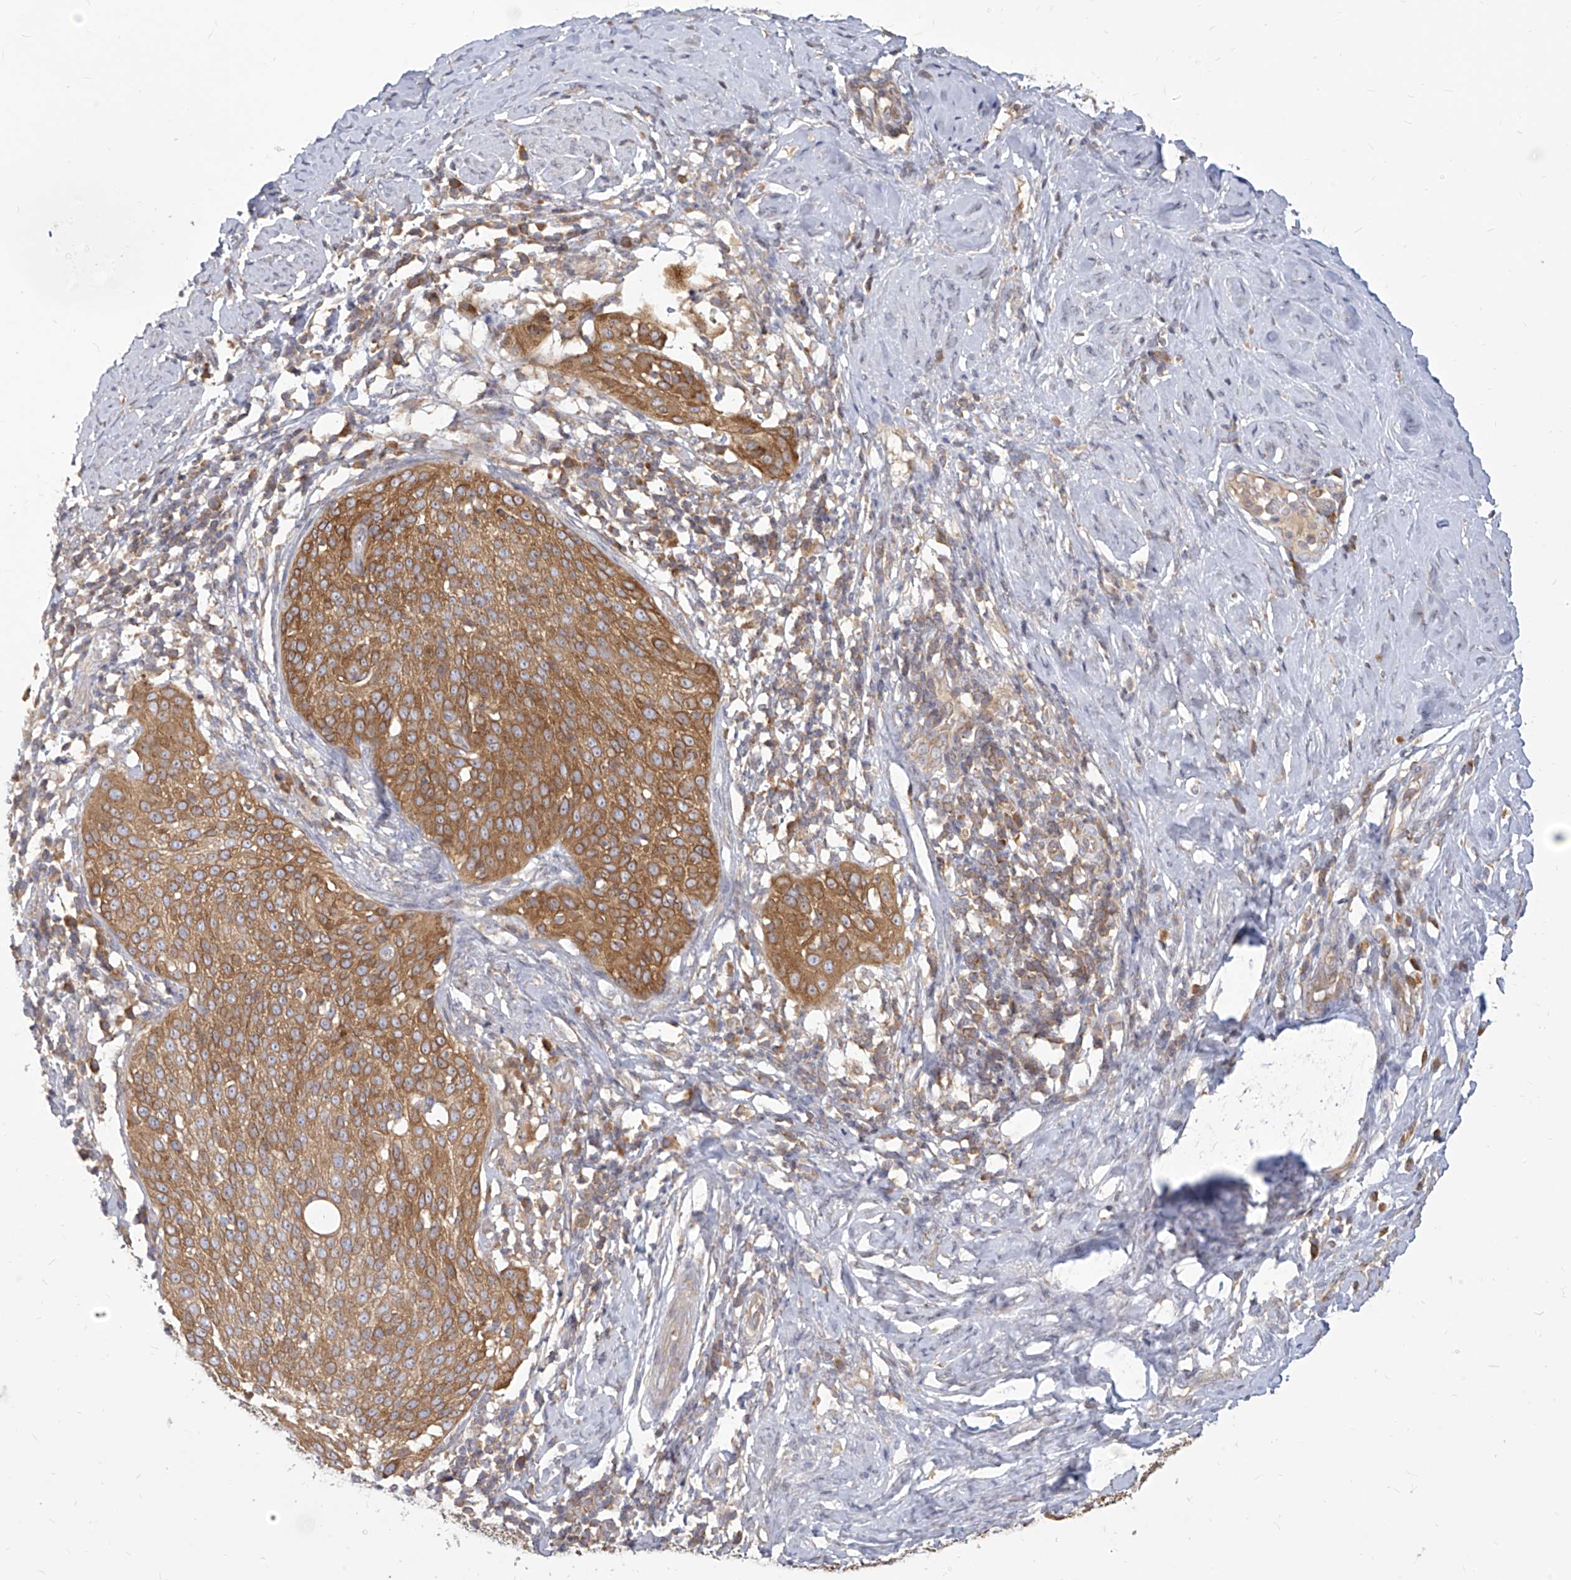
{"staining": {"intensity": "moderate", "quantity": ">75%", "location": "cytoplasmic/membranous"}, "tissue": "cervical cancer", "cell_type": "Tumor cells", "image_type": "cancer", "snomed": [{"axis": "morphology", "description": "Squamous cell carcinoma, NOS"}, {"axis": "topography", "description": "Cervix"}], "caption": "Human cervical cancer (squamous cell carcinoma) stained for a protein (brown) demonstrates moderate cytoplasmic/membranous positive expression in approximately >75% of tumor cells.", "gene": "FAM83B", "patient": {"sex": "female", "age": 51}}